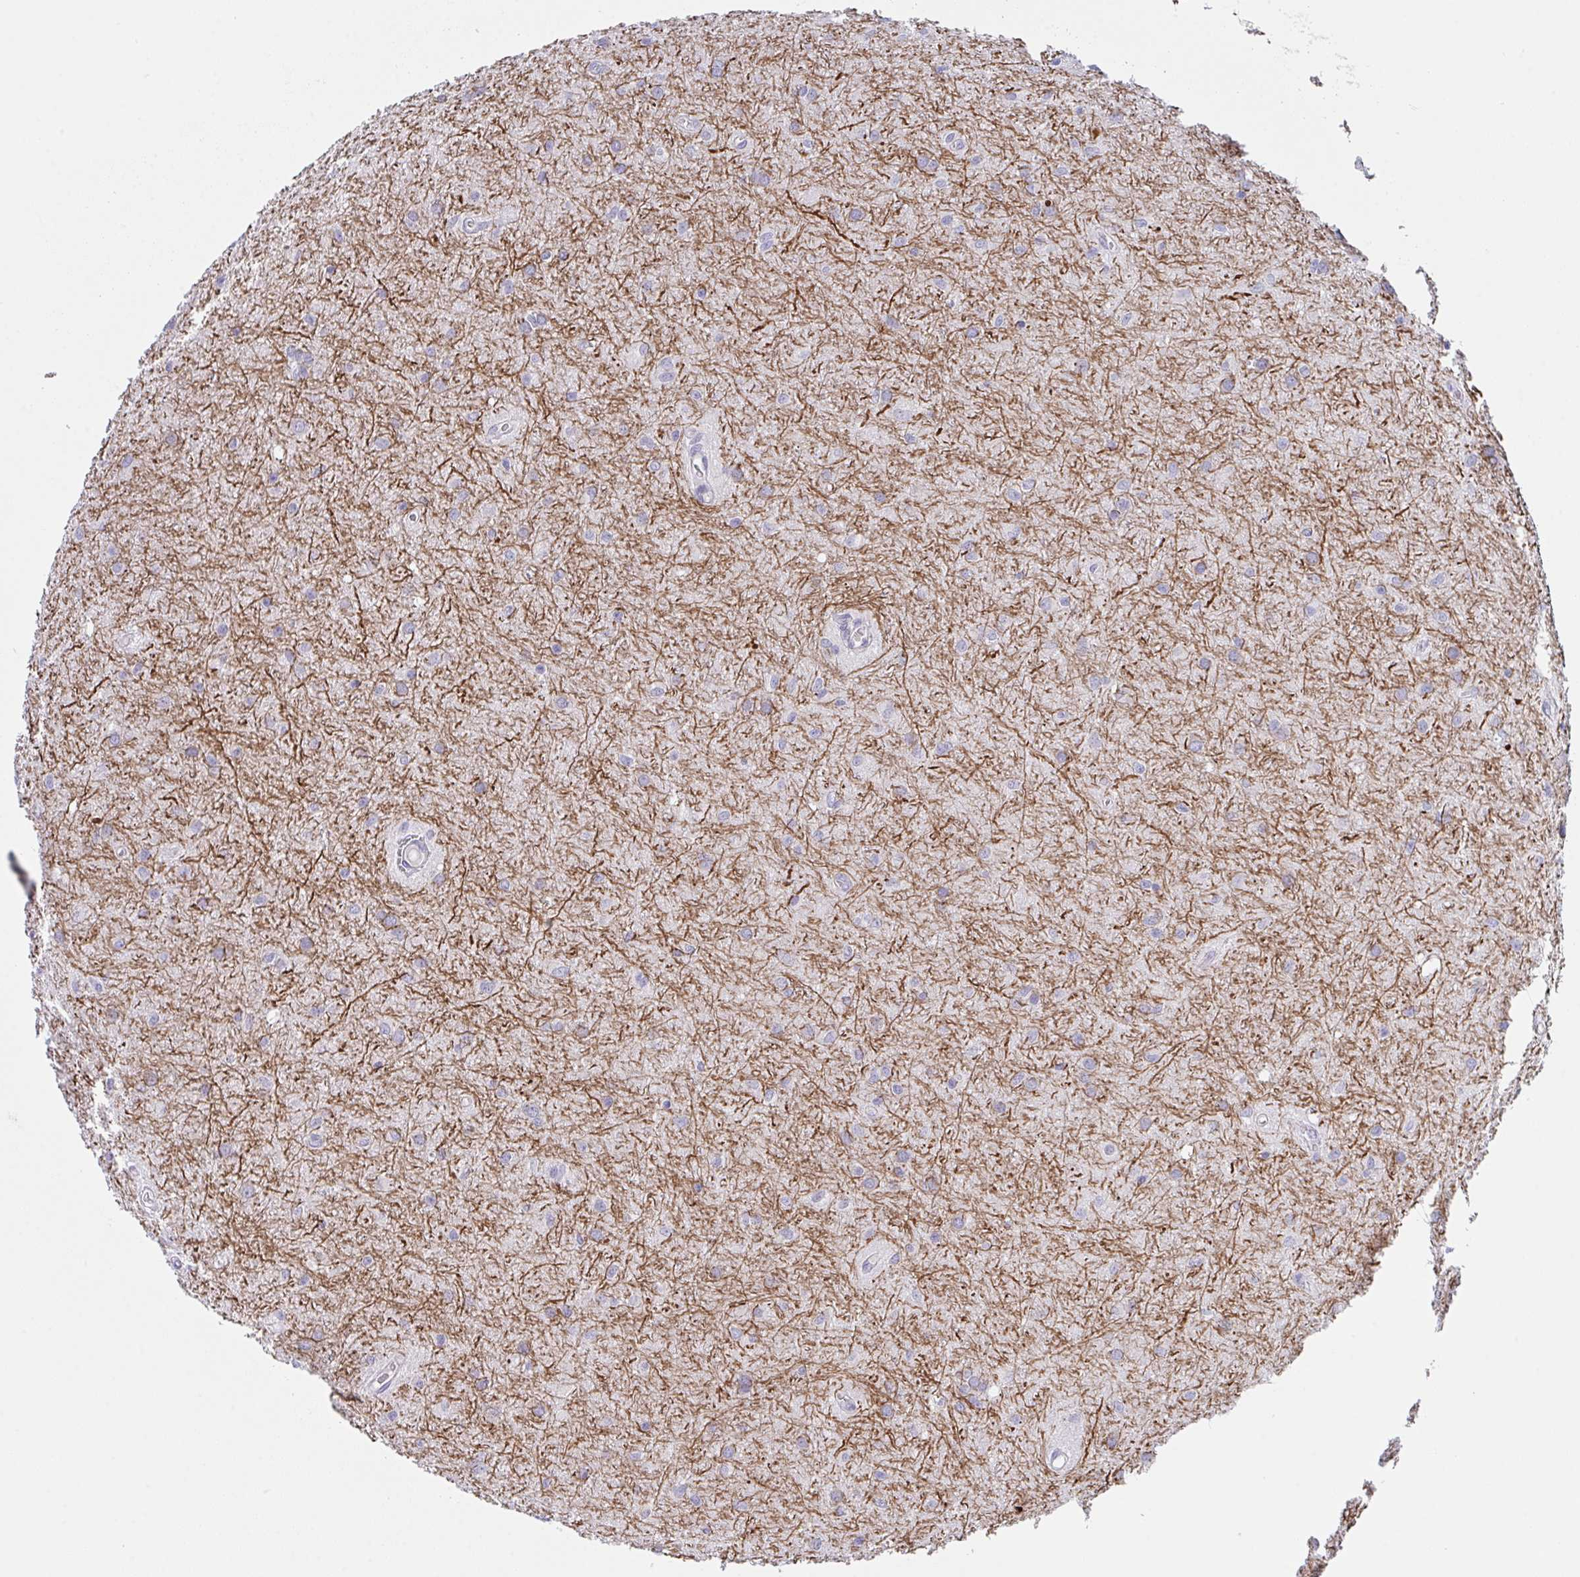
{"staining": {"intensity": "negative", "quantity": "none", "location": "none"}, "tissue": "glioma", "cell_type": "Tumor cells", "image_type": "cancer", "snomed": [{"axis": "morphology", "description": "Glioma, malignant, Low grade"}, {"axis": "topography", "description": "Cerebellum"}], "caption": "Tumor cells are negative for protein expression in human glioma. (Stains: DAB immunohistochemistry (IHC) with hematoxylin counter stain, Microscopy: brightfield microscopy at high magnification).", "gene": "NAA30", "patient": {"sex": "female", "age": 5}}